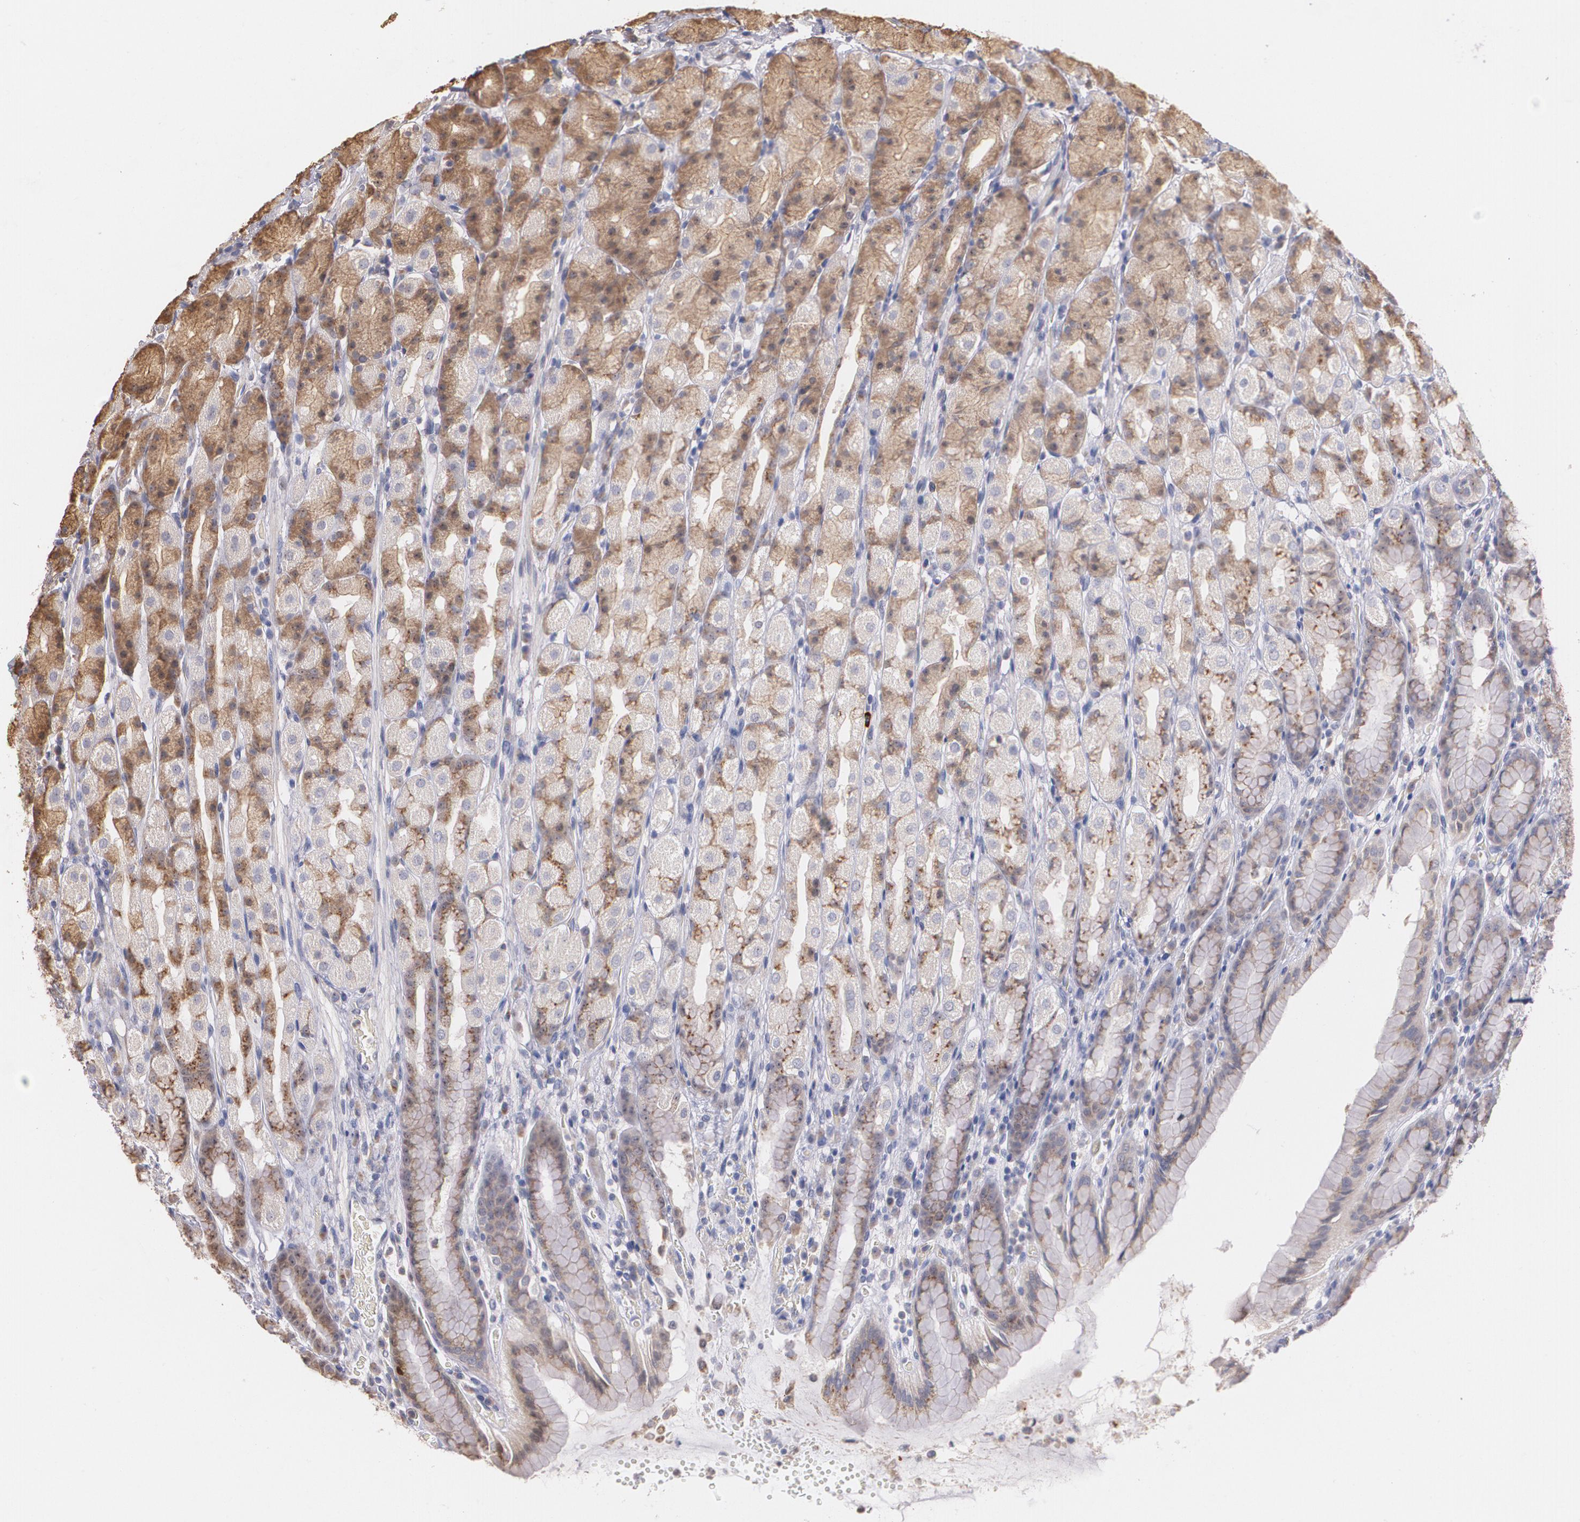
{"staining": {"intensity": "moderate", "quantity": ">75%", "location": "cytoplasmic/membranous"}, "tissue": "stomach", "cell_type": "Glandular cells", "image_type": "normal", "snomed": [{"axis": "morphology", "description": "Normal tissue, NOS"}, {"axis": "topography", "description": "Stomach, upper"}], "caption": "Stomach stained for a protein (brown) displays moderate cytoplasmic/membranous positive positivity in approximately >75% of glandular cells.", "gene": "ATF3", "patient": {"sex": "male", "age": 68}}